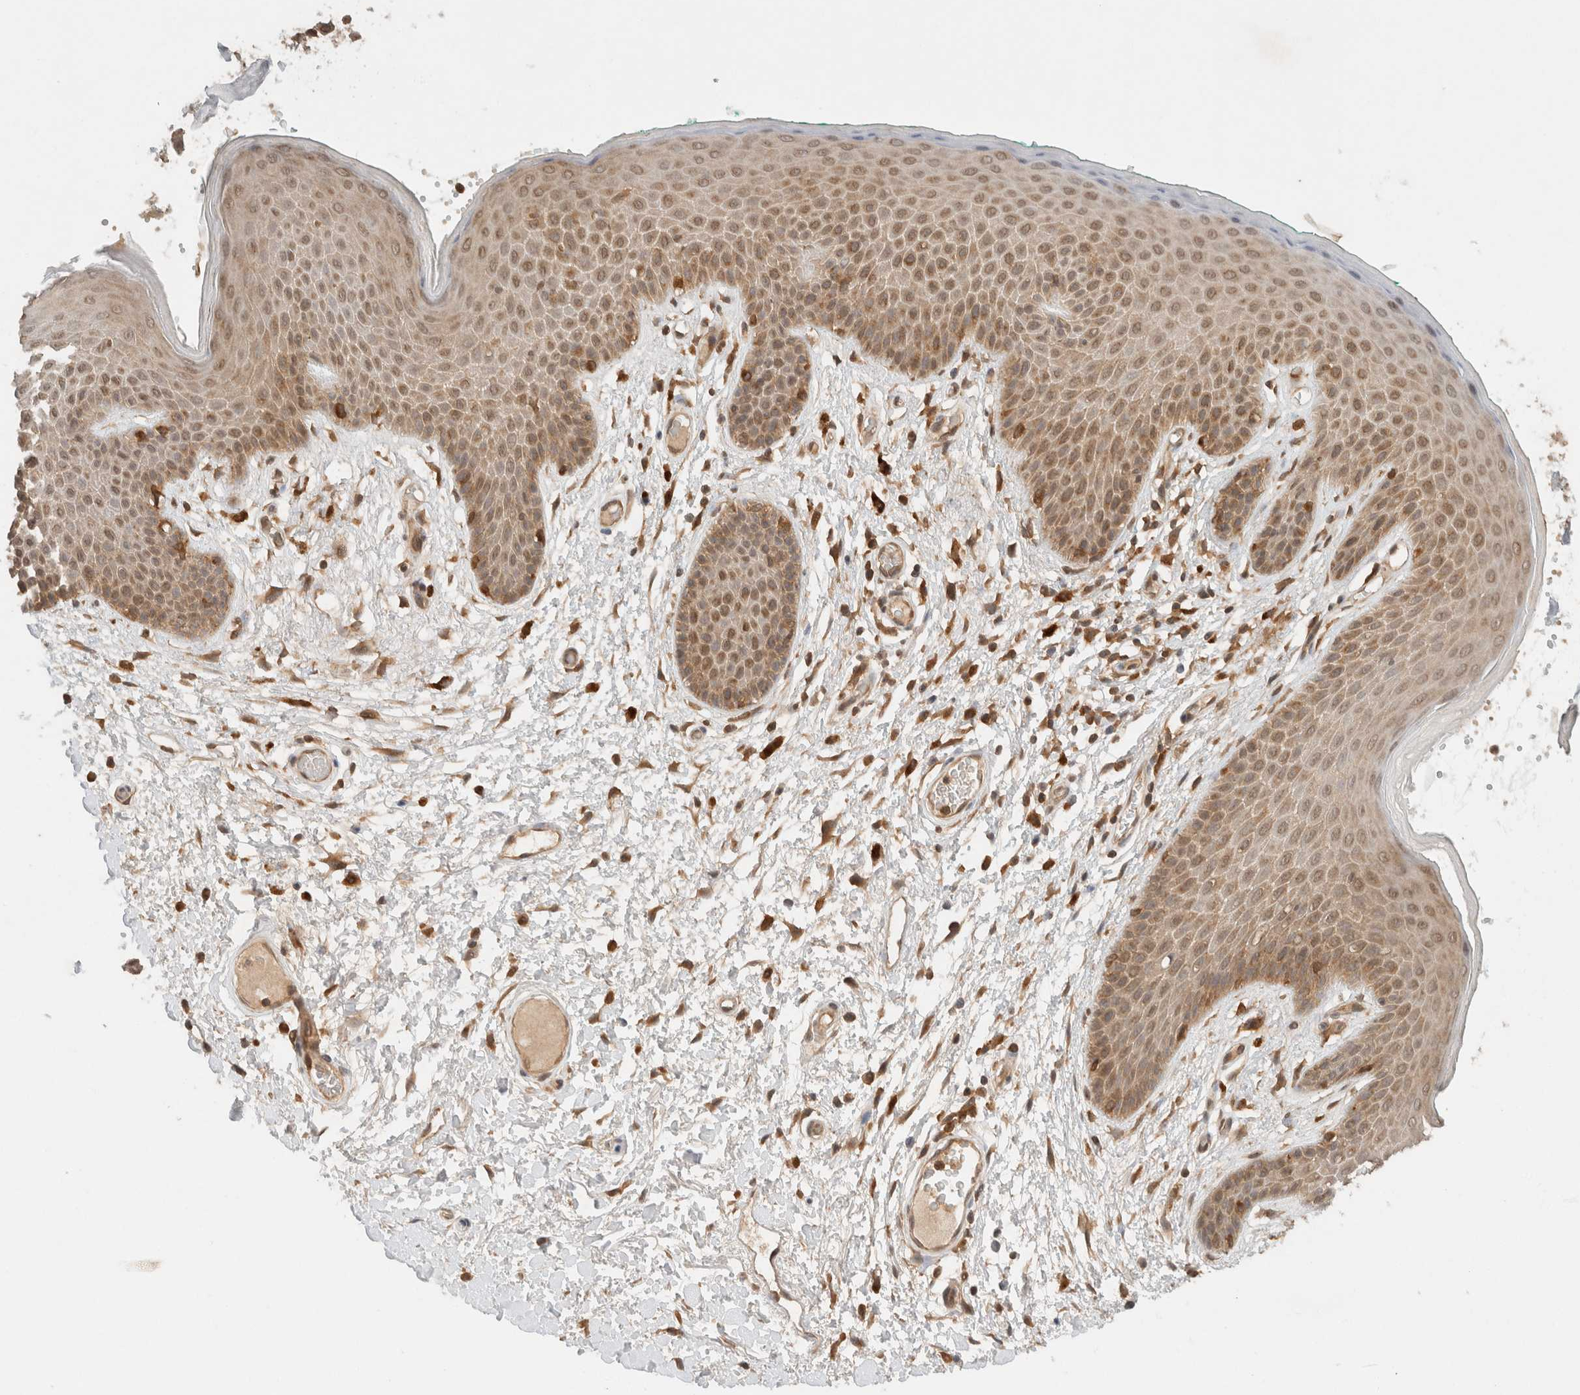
{"staining": {"intensity": "moderate", "quantity": ">75%", "location": "cytoplasmic/membranous,nuclear"}, "tissue": "skin", "cell_type": "Epidermal cells", "image_type": "normal", "snomed": [{"axis": "morphology", "description": "Normal tissue, NOS"}, {"axis": "topography", "description": "Anal"}], "caption": "Normal skin exhibits moderate cytoplasmic/membranous,nuclear positivity in approximately >75% of epidermal cells (DAB (3,3'-diaminobenzidine) IHC, brown staining for protein, blue staining for nuclei)..", "gene": "ARFGEF2", "patient": {"sex": "male", "age": 74}}